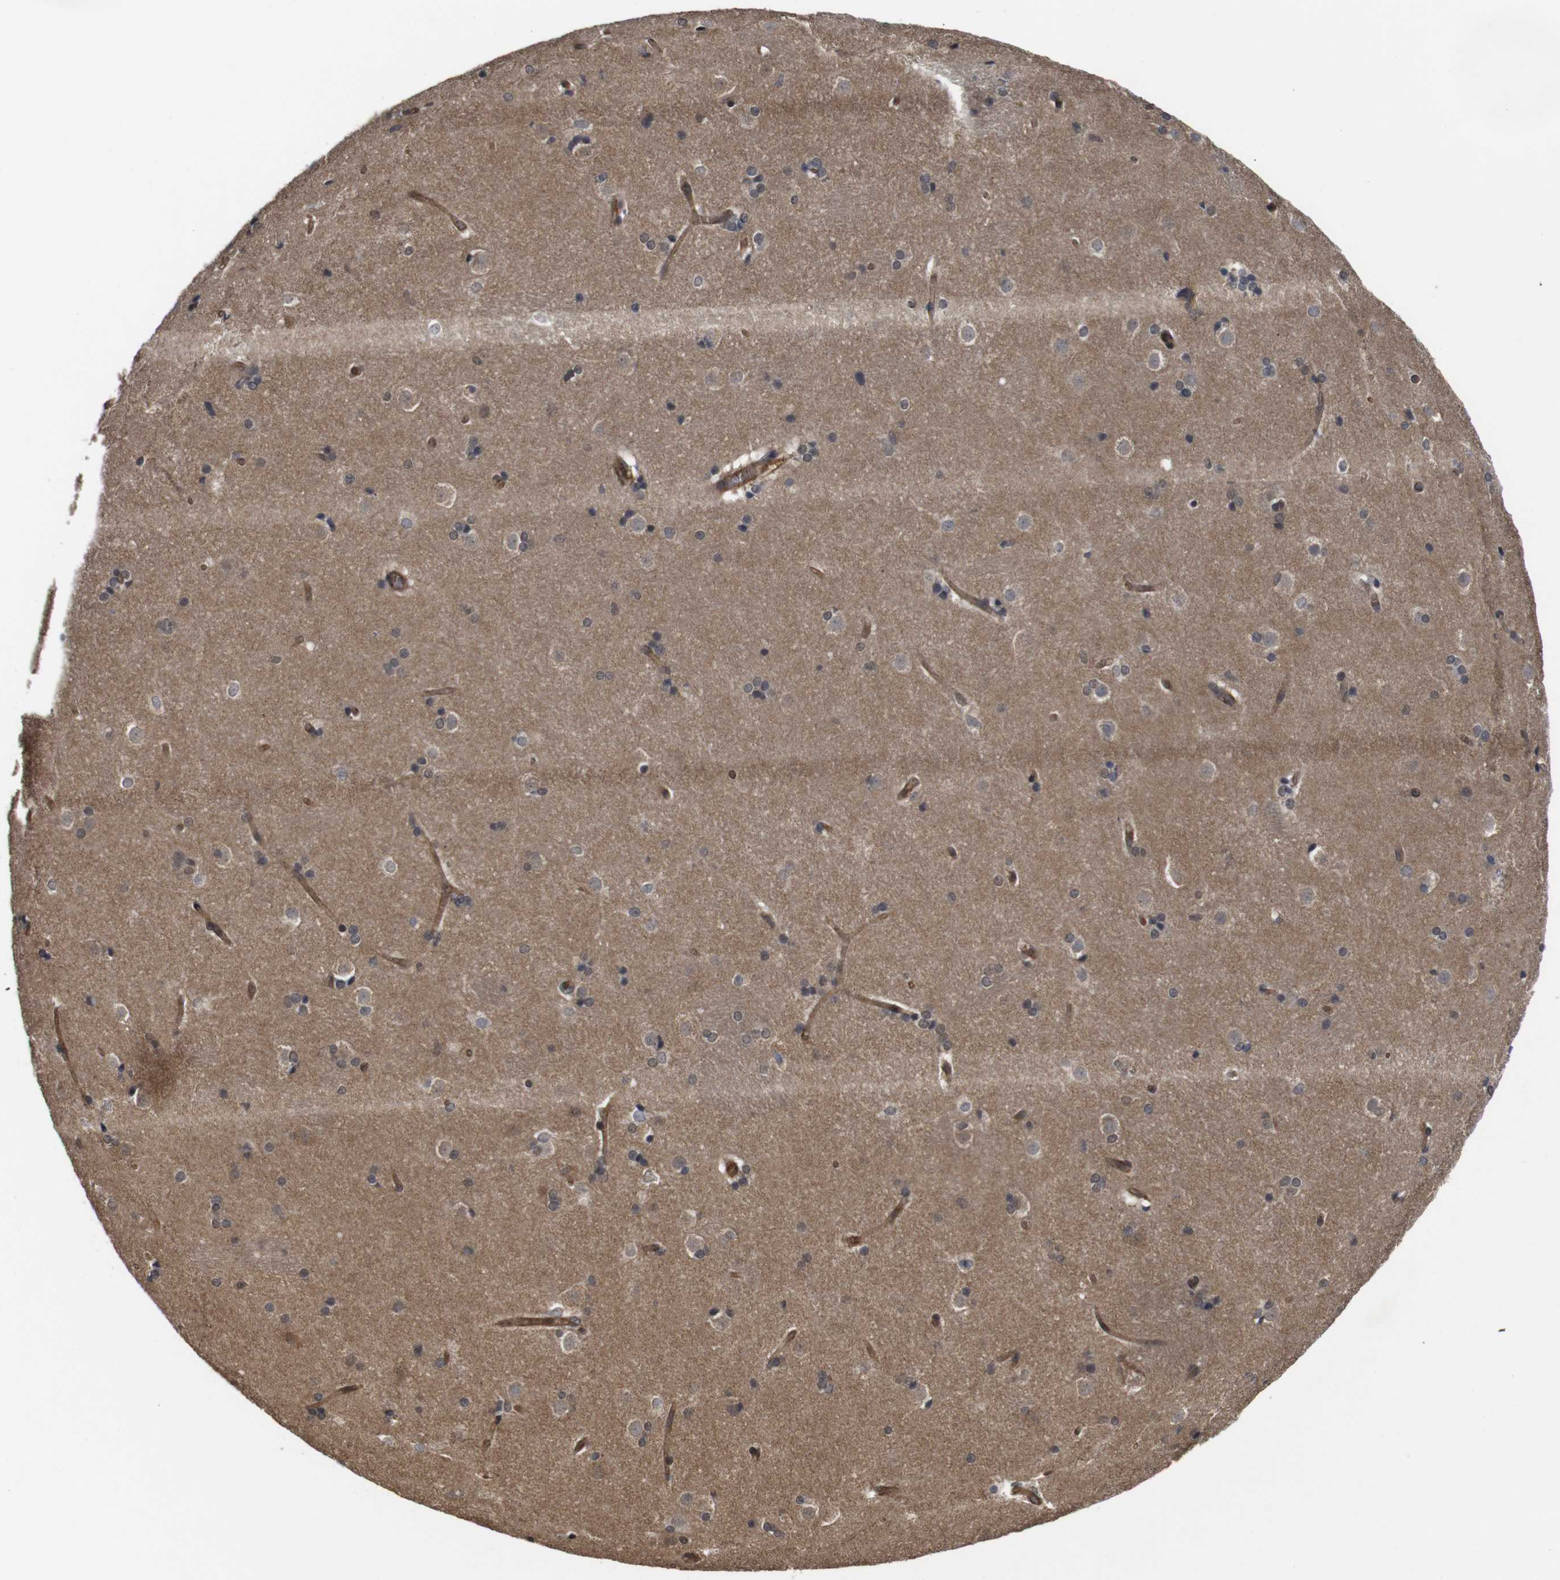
{"staining": {"intensity": "moderate", "quantity": "25%-75%", "location": "cytoplasmic/membranous"}, "tissue": "caudate", "cell_type": "Glial cells", "image_type": "normal", "snomed": [{"axis": "morphology", "description": "Normal tissue, NOS"}, {"axis": "topography", "description": "Lateral ventricle wall"}], "caption": "The micrograph shows immunohistochemical staining of unremarkable caudate. There is moderate cytoplasmic/membranous positivity is identified in approximately 25%-75% of glial cells.", "gene": "NANOS1", "patient": {"sex": "female", "age": 19}}